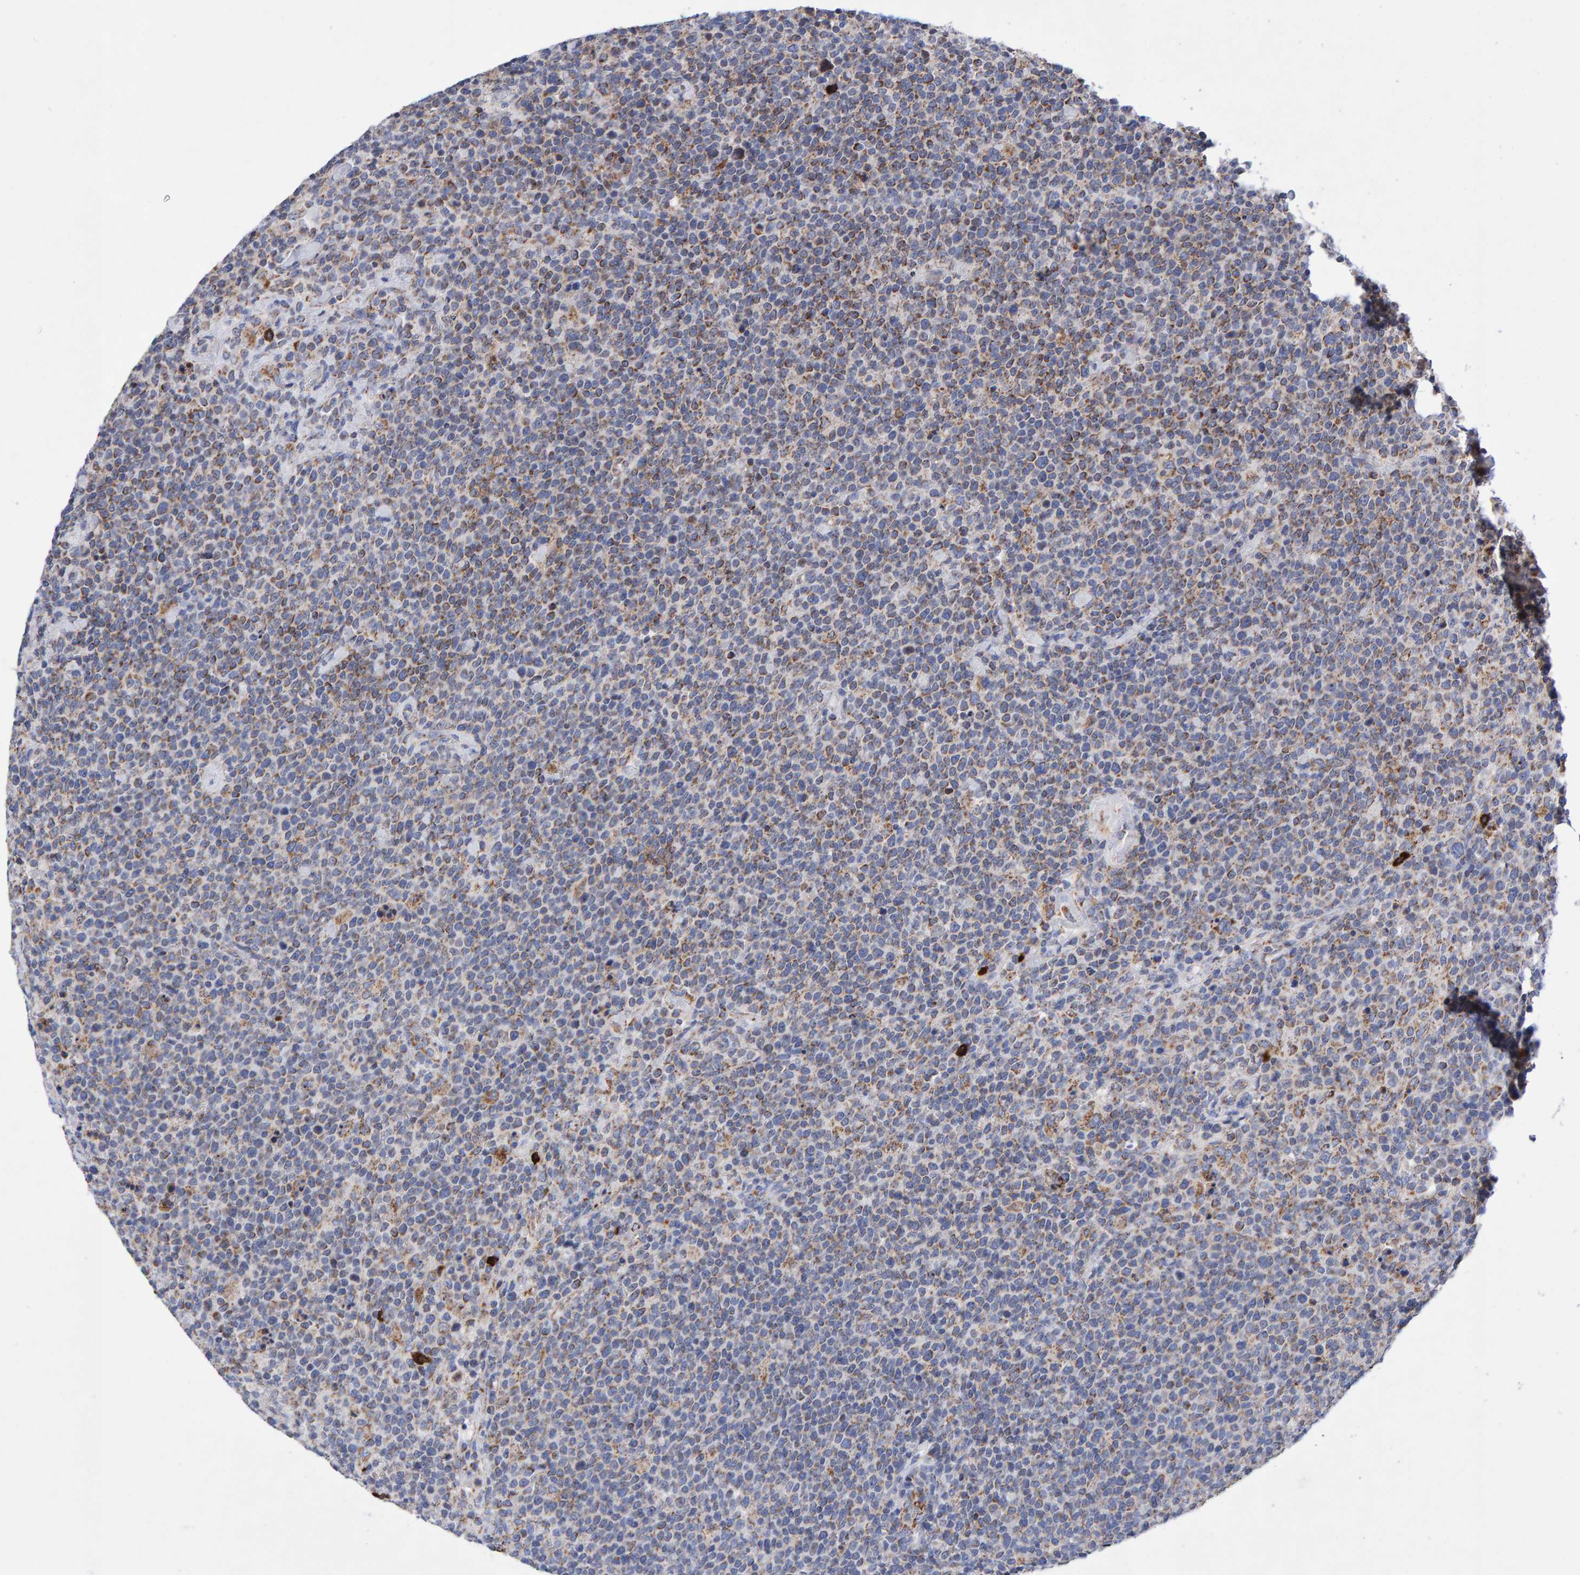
{"staining": {"intensity": "moderate", "quantity": "<25%", "location": "cytoplasmic/membranous"}, "tissue": "lymphoma", "cell_type": "Tumor cells", "image_type": "cancer", "snomed": [{"axis": "morphology", "description": "Malignant lymphoma, non-Hodgkin's type, High grade"}, {"axis": "topography", "description": "Lymph node"}], "caption": "Lymphoma stained for a protein (brown) demonstrates moderate cytoplasmic/membranous positive positivity in approximately <25% of tumor cells.", "gene": "EFR3A", "patient": {"sex": "male", "age": 61}}